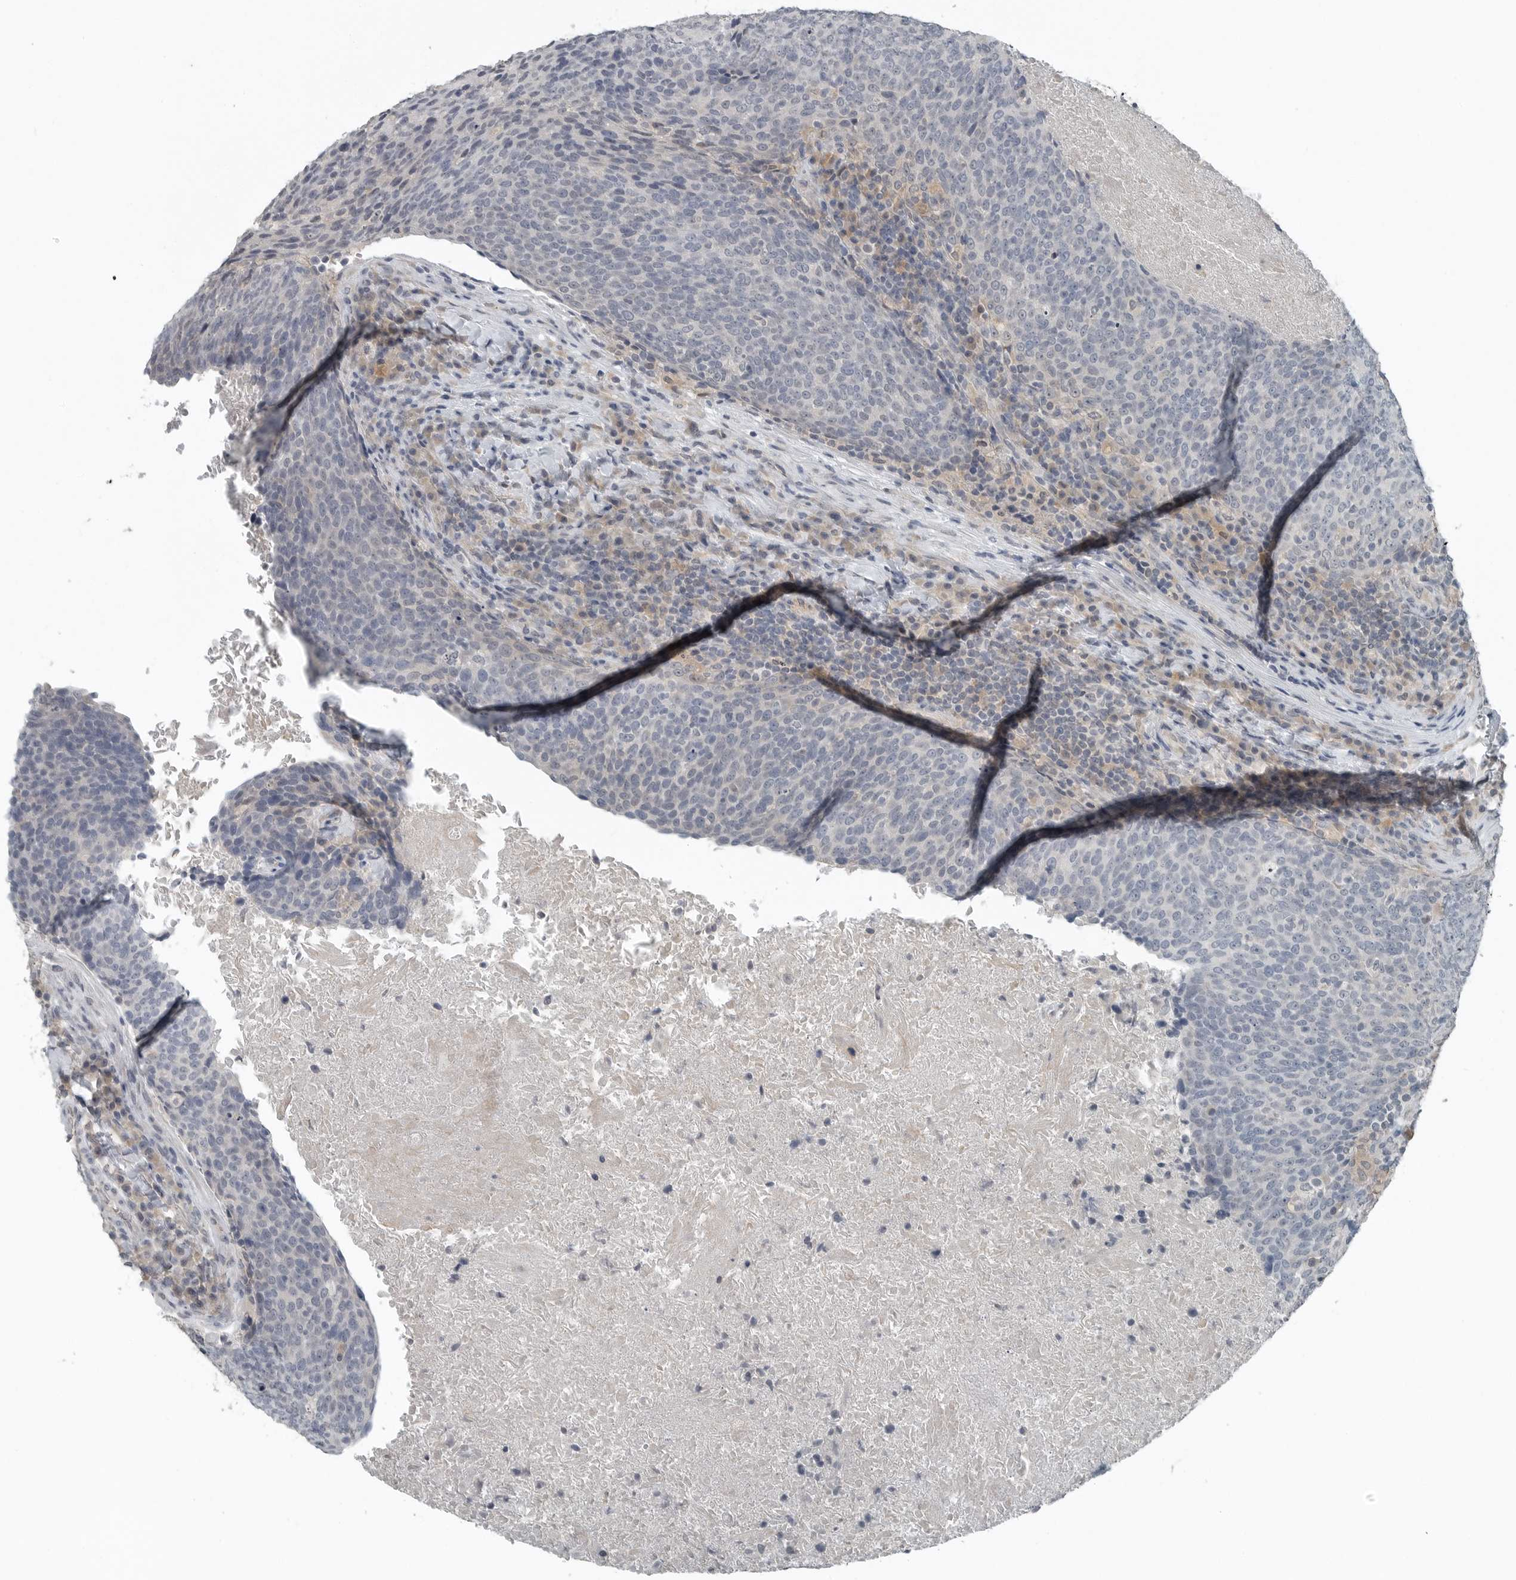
{"staining": {"intensity": "negative", "quantity": "none", "location": "none"}, "tissue": "head and neck cancer", "cell_type": "Tumor cells", "image_type": "cancer", "snomed": [{"axis": "morphology", "description": "Squamous cell carcinoma, NOS"}, {"axis": "morphology", "description": "Squamous cell carcinoma, metastatic, NOS"}, {"axis": "topography", "description": "Lymph node"}, {"axis": "topography", "description": "Head-Neck"}], "caption": "A high-resolution photomicrograph shows immunohistochemistry (IHC) staining of head and neck cancer (metastatic squamous cell carcinoma), which demonstrates no significant staining in tumor cells.", "gene": "KYAT1", "patient": {"sex": "male", "age": 62}}